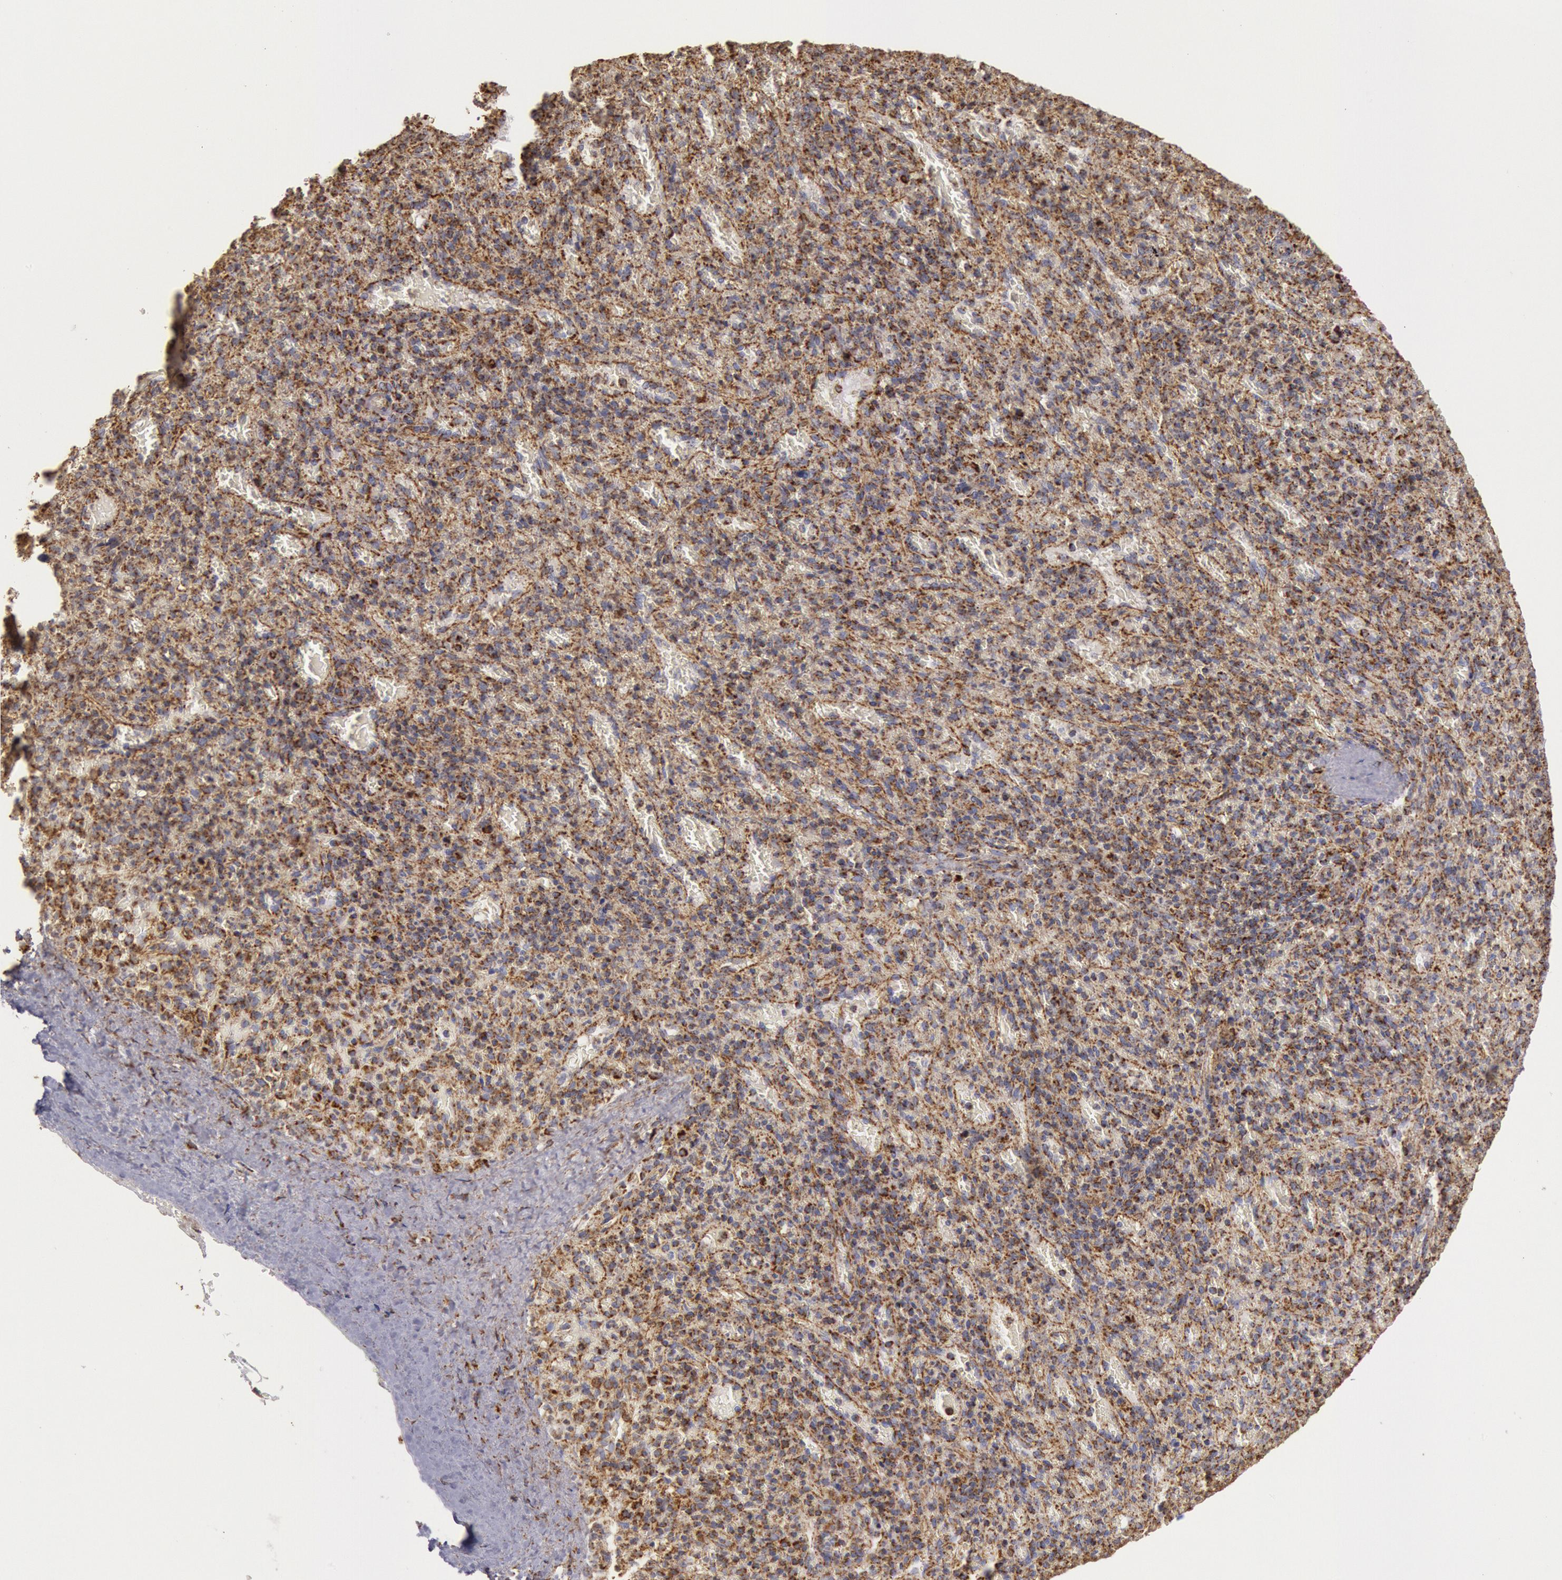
{"staining": {"intensity": "moderate", "quantity": ">75%", "location": "cytoplasmic/membranous"}, "tissue": "spleen", "cell_type": "Cells in red pulp", "image_type": "normal", "snomed": [{"axis": "morphology", "description": "Normal tissue, NOS"}, {"axis": "topography", "description": "Spleen"}], "caption": "Spleen stained for a protein displays moderate cytoplasmic/membranous positivity in cells in red pulp. (Stains: DAB in brown, nuclei in blue, Microscopy: brightfield microscopy at high magnification).", "gene": "CYC1", "patient": {"sex": "female", "age": 50}}